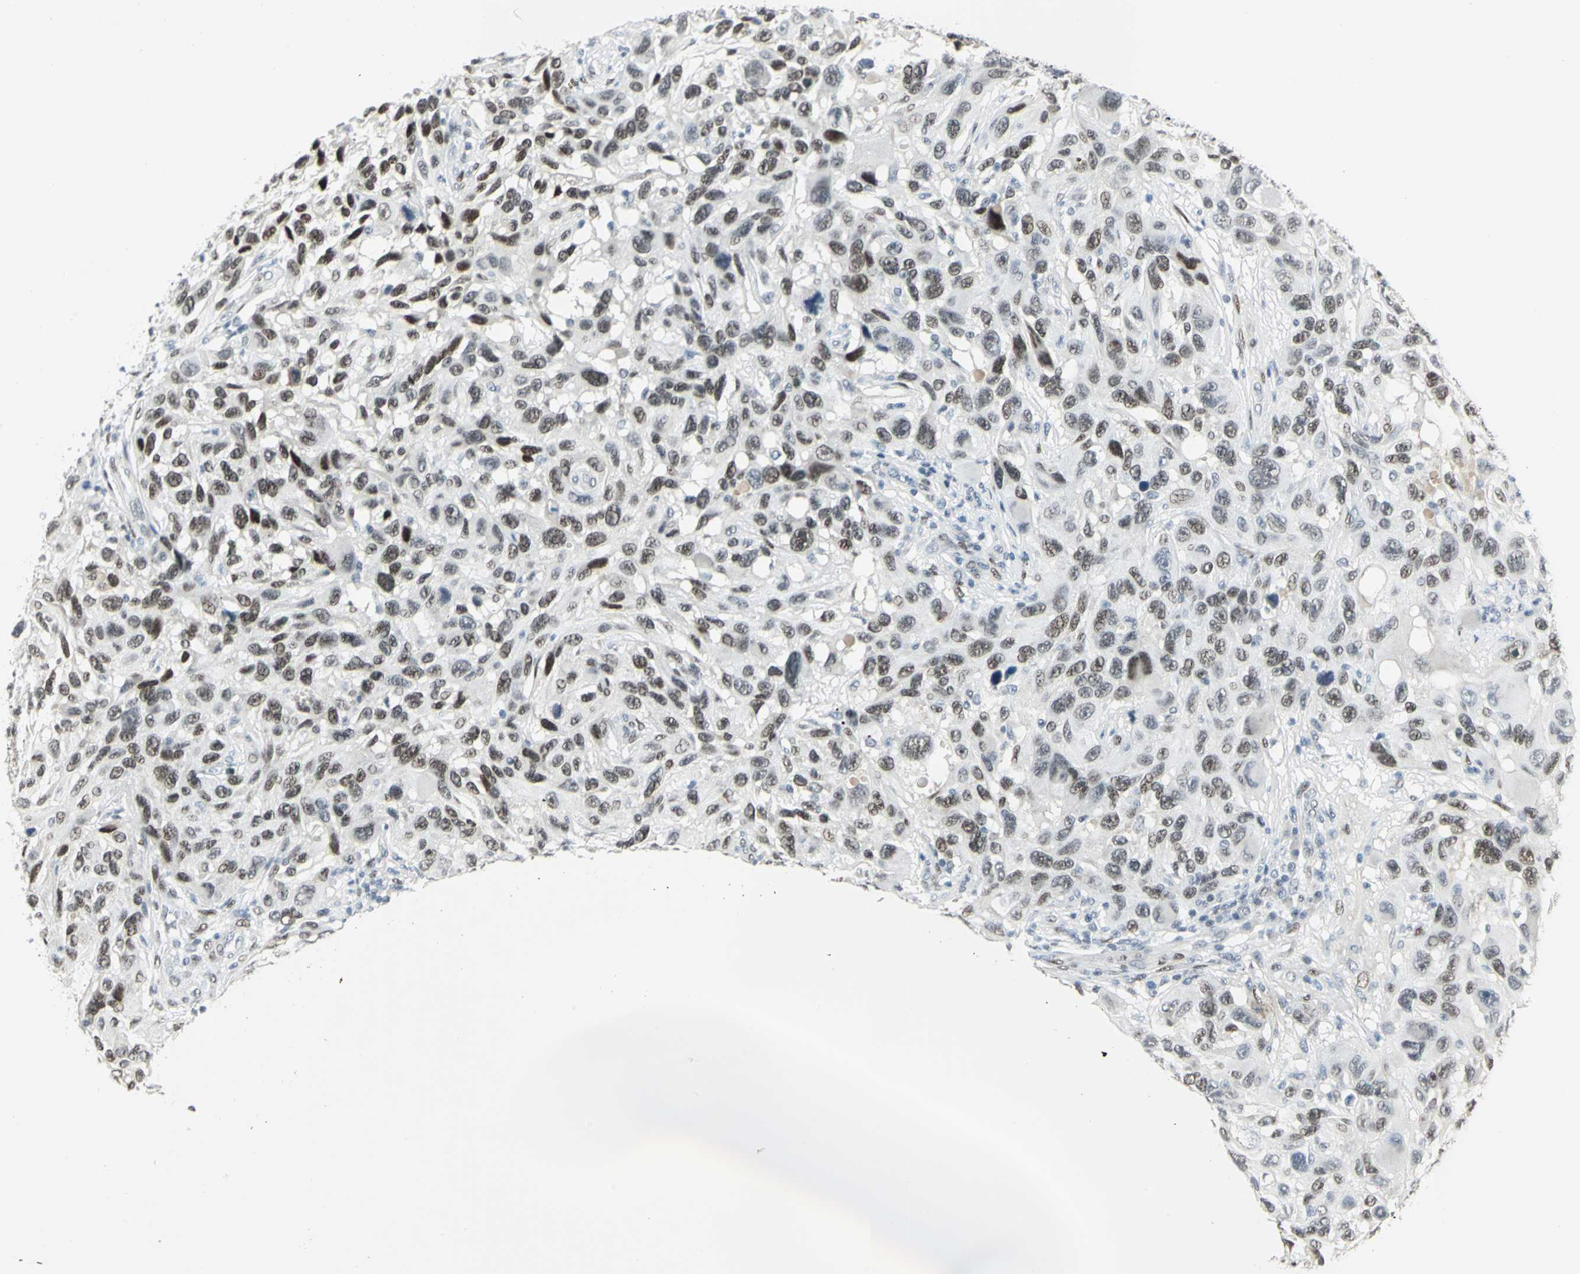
{"staining": {"intensity": "strong", "quantity": ">75%", "location": "nuclear"}, "tissue": "melanoma", "cell_type": "Tumor cells", "image_type": "cancer", "snomed": [{"axis": "morphology", "description": "Malignant melanoma, NOS"}, {"axis": "topography", "description": "Skin"}], "caption": "IHC image of neoplastic tissue: human melanoma stained using immunohistochemistry (IHC) shows high levels of strong protein expression localized specifically in the nuclear of tumor cells, appearing as a nuclear brown color.", "gene": "MEIS2", "patient": {"sex": "male", "age": 53}}